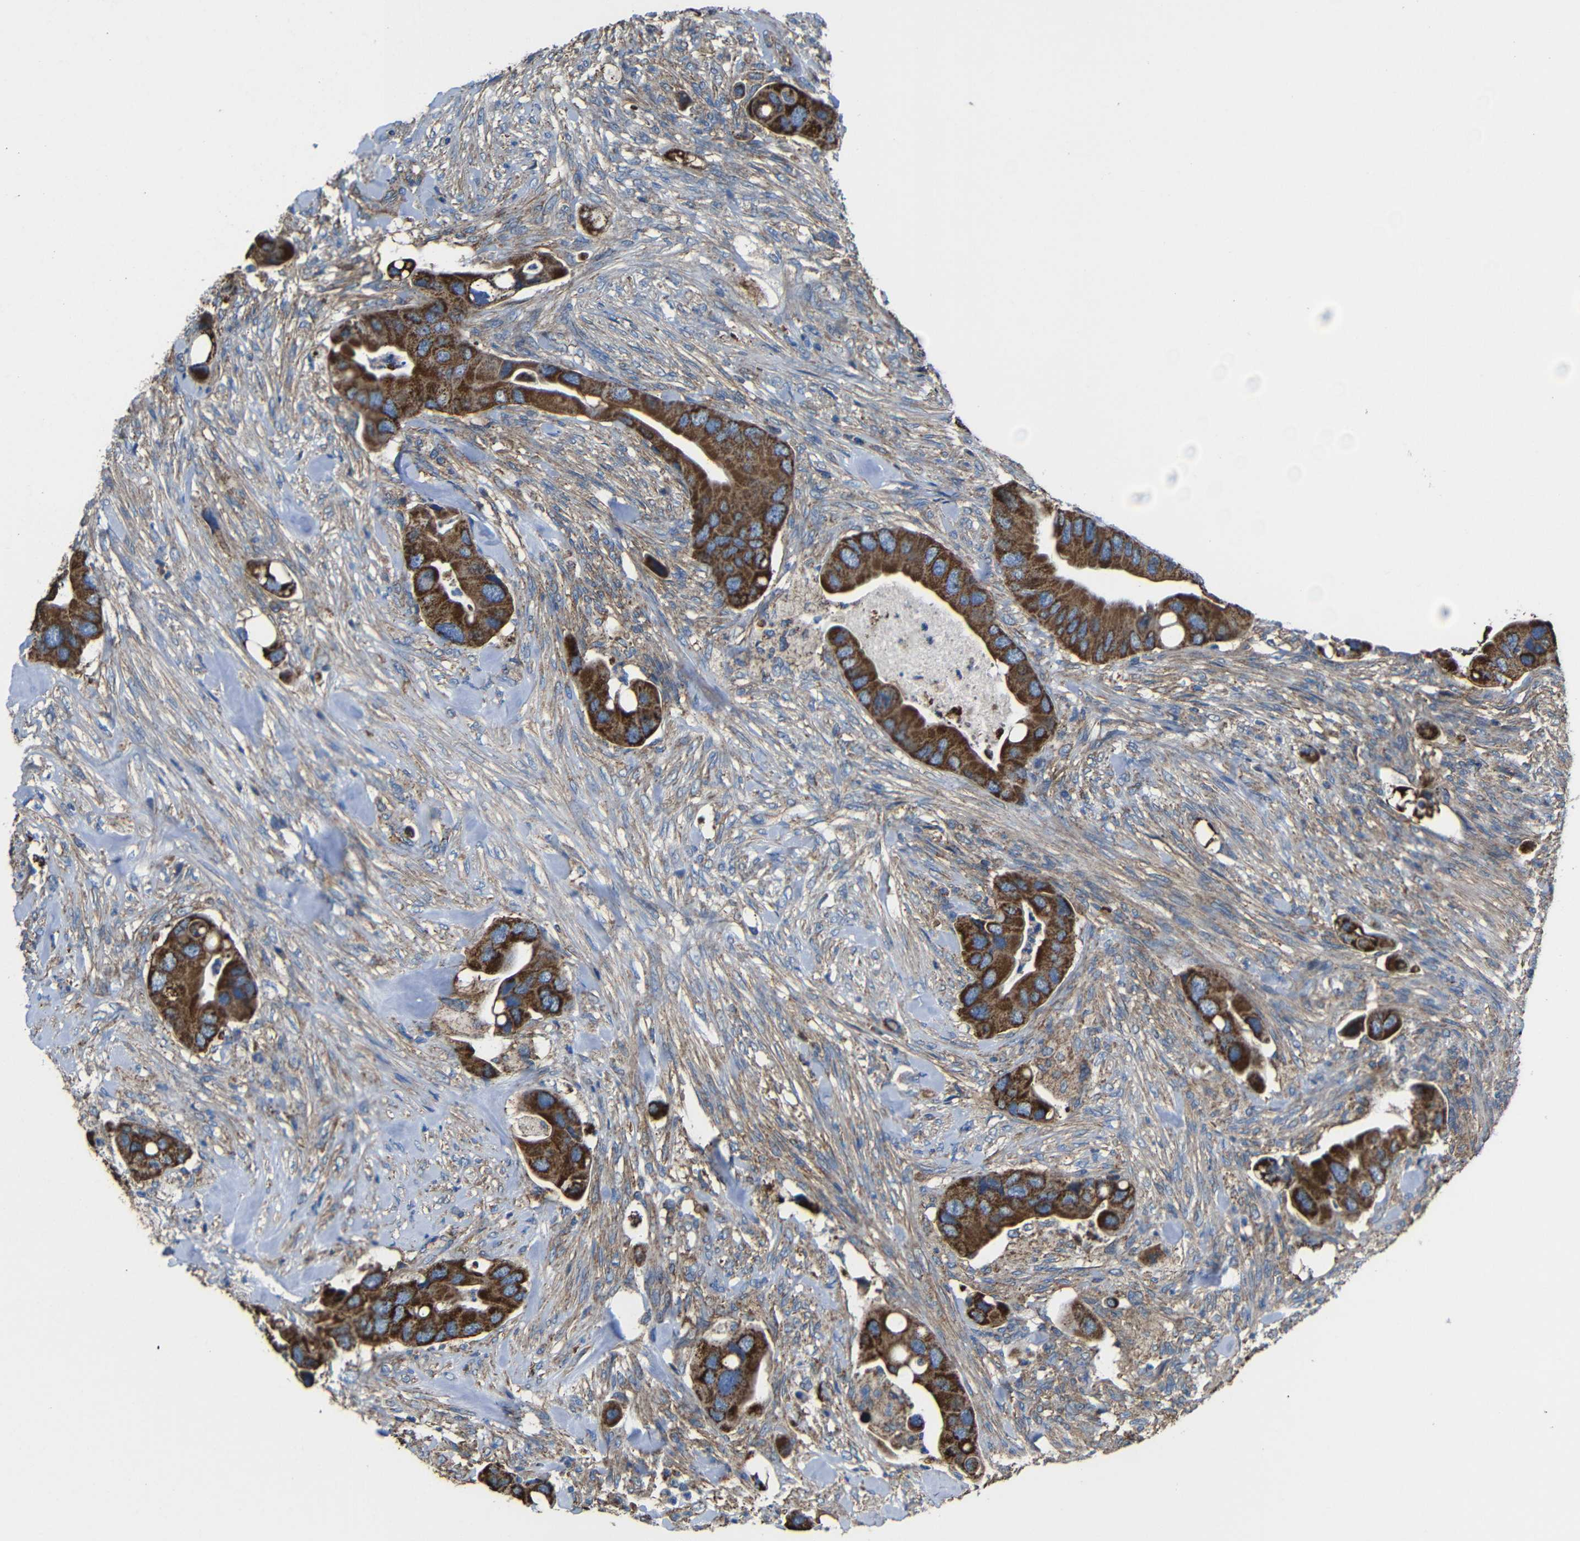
{"staining": {"intensity": "strong", "quantity": ">75%", "location": "cytoplasmic/membranous"}, "tissue": "colorectal cancer", "cell_type": "Tumor cells", "image_type": "cancer", "snomed": [{"axis": "morphology", "description": "Adenocarcinoma, NOS"}, {"axis": "topography", "description": "Rectum"}], "caption": "A histopathology image of human adenocarcinoma (colorectal) stained for a protein reveals strong cytoplasmic/membranous brown staining in tumor cells.", "gene": "INTS6L", "patient": {"sex": "female", "age": 57}}